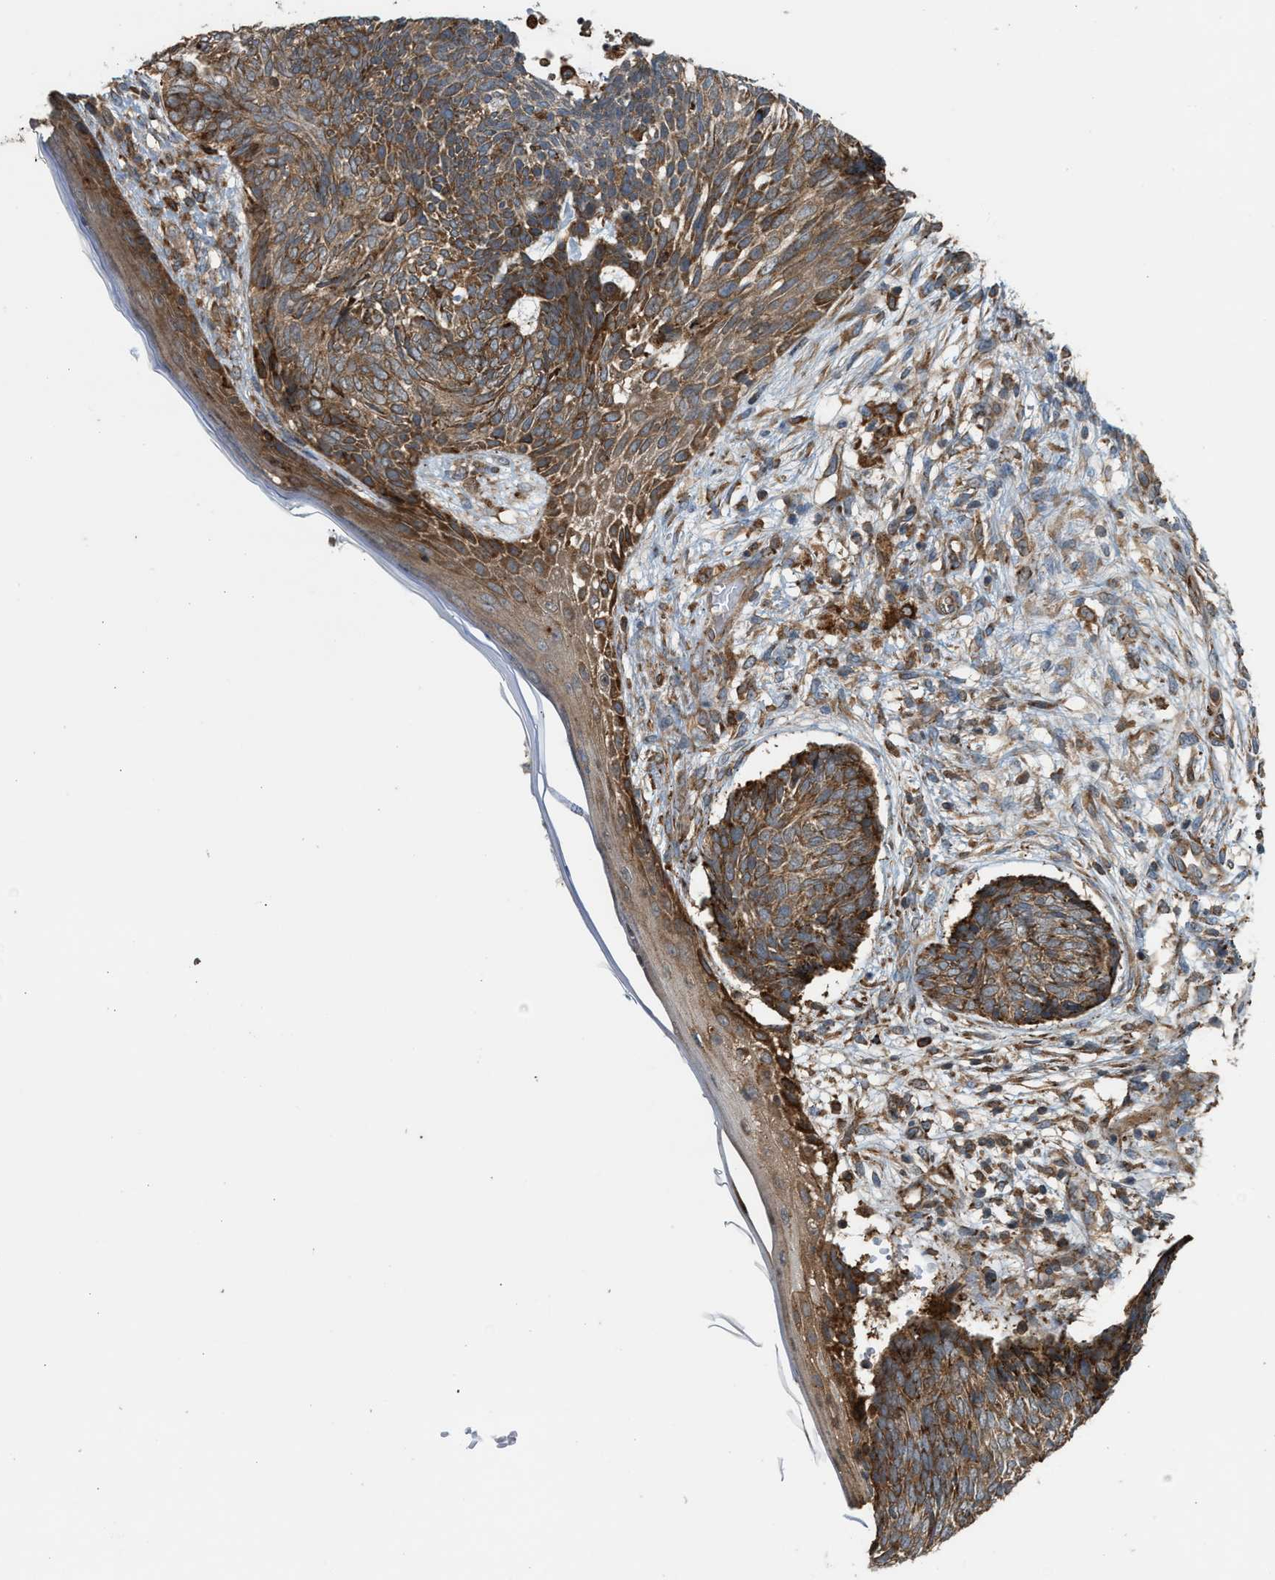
{"staining": {"intensity": "moderate", "quantity": ">75%", "location": "cytoplasmic/membranous"}, "tissue": "skin cancer", "cell_type": "Tumor cells", "image_type": "cancer", "snomed": [{"axis": "morphology", "description": "Basal cell carcinoma"}, {"axis": "topography", "description": "Skin"}], "caption": "The micrograph reveals a brown stain indicating the presence of a protein in the cytoplasmic/membranous of tumor cells in skin cancer. (DAB (3,3'-diaminobenzidine) = brown stain, brightfield microscopy at high magnification).", "gene": "BAIAP2L1", "patient": {"sex": "female", "age": 84}}